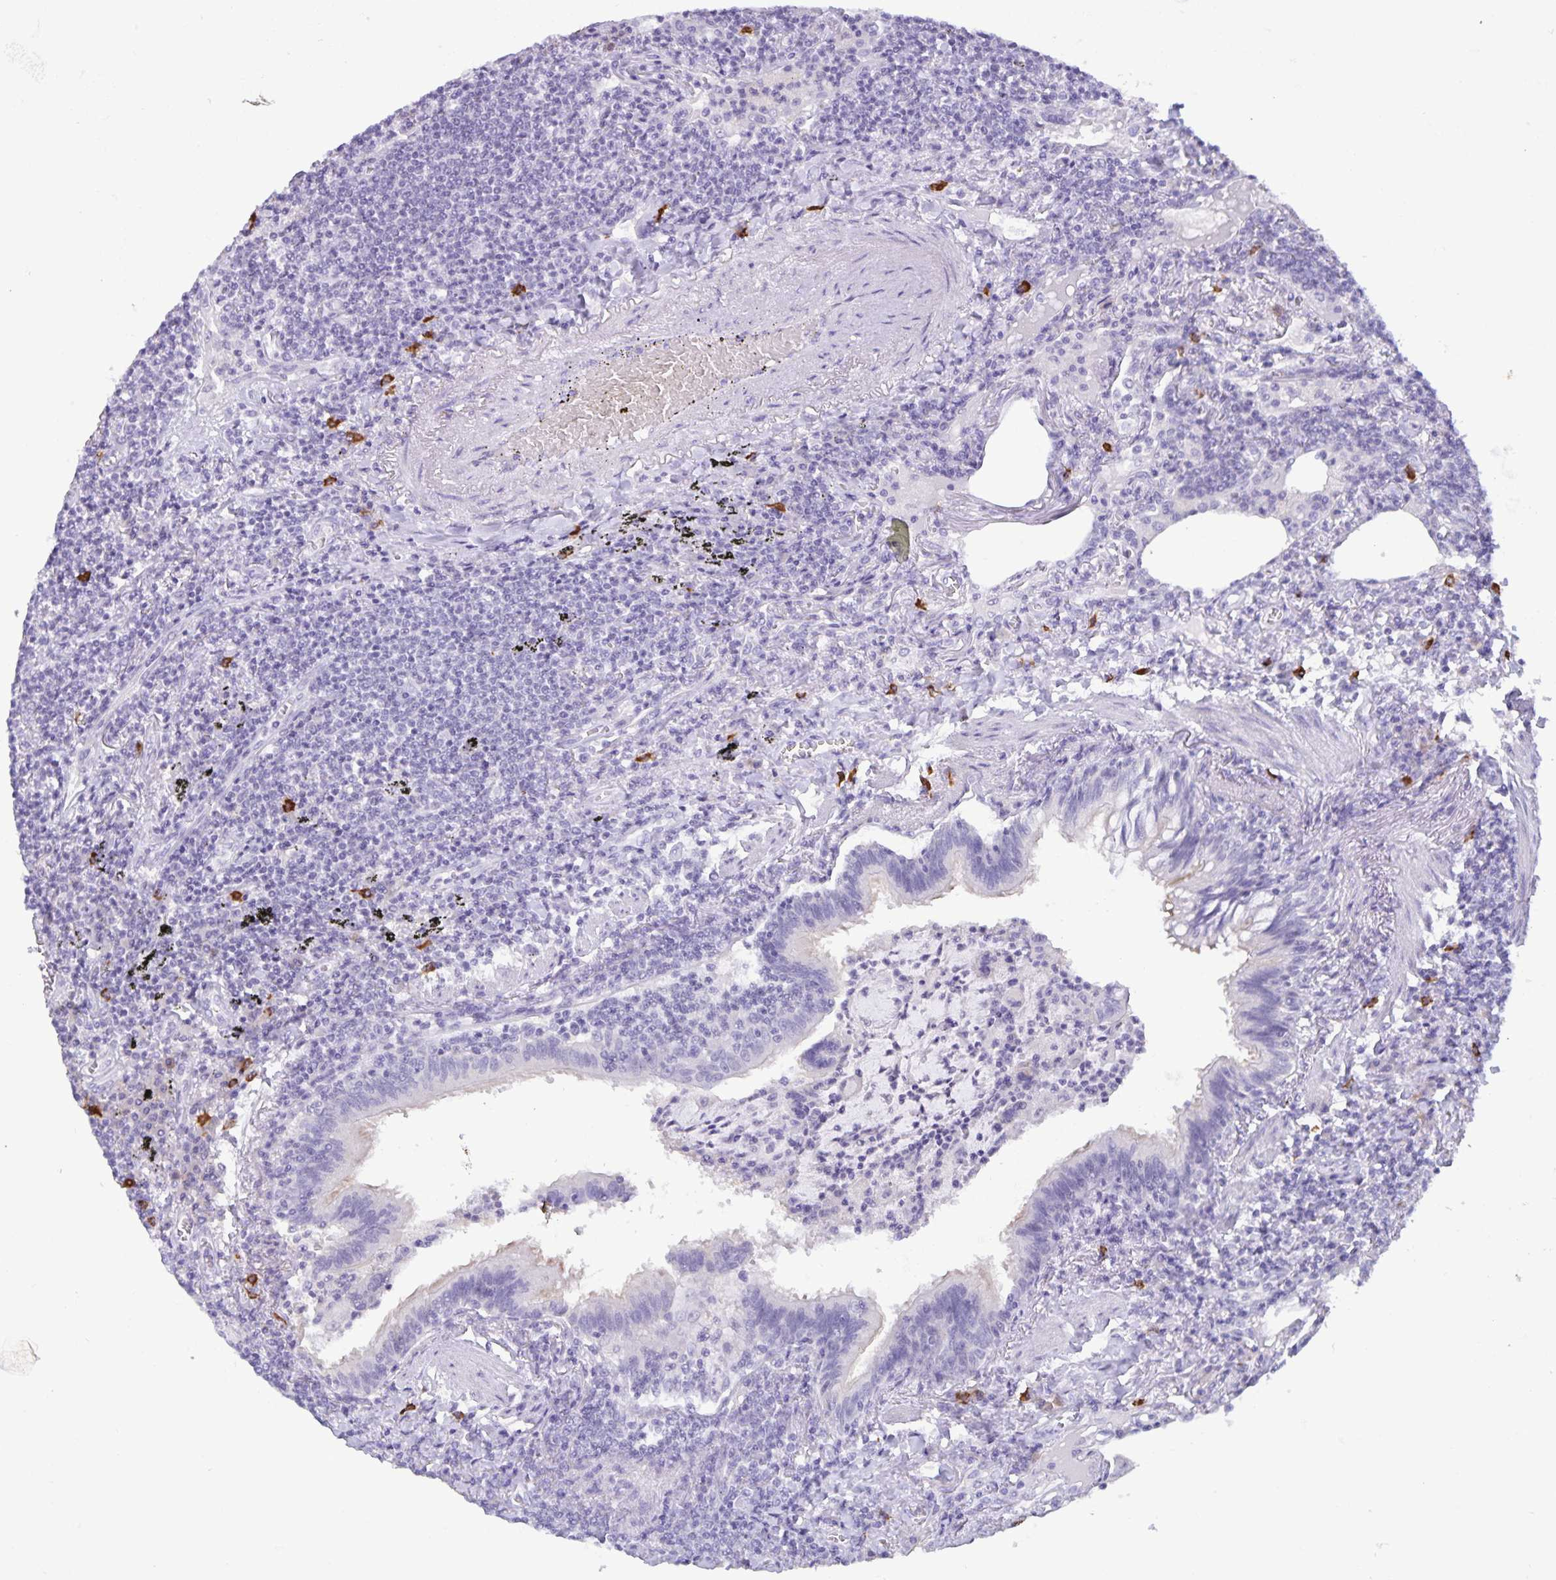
{"staining": {"intensity": "negative", "quantity": "none", "location": "none"}, "tissue": "lymphoma", "cell_type": "Tumor cells", "image_type": "cancer", "snomed": [{"axis": "morphology", "description": "Malignant lymphoma, non-Hodgkin's type, Low grade"}, {"axis": "topography", "description": "Lung"}], "caption": "Immunohistochemical staining of lymphoma reveals no significant staining in tumor cells. The staining was performed using DAB (3,3'-diaminobenzidine) to visualize the protein expression in brown, while the nuclei were stained in blue with hematoxylin (Magnification: 20x).", "gene": "IBTK", "patient": {"sex": "female", "age": 71}}